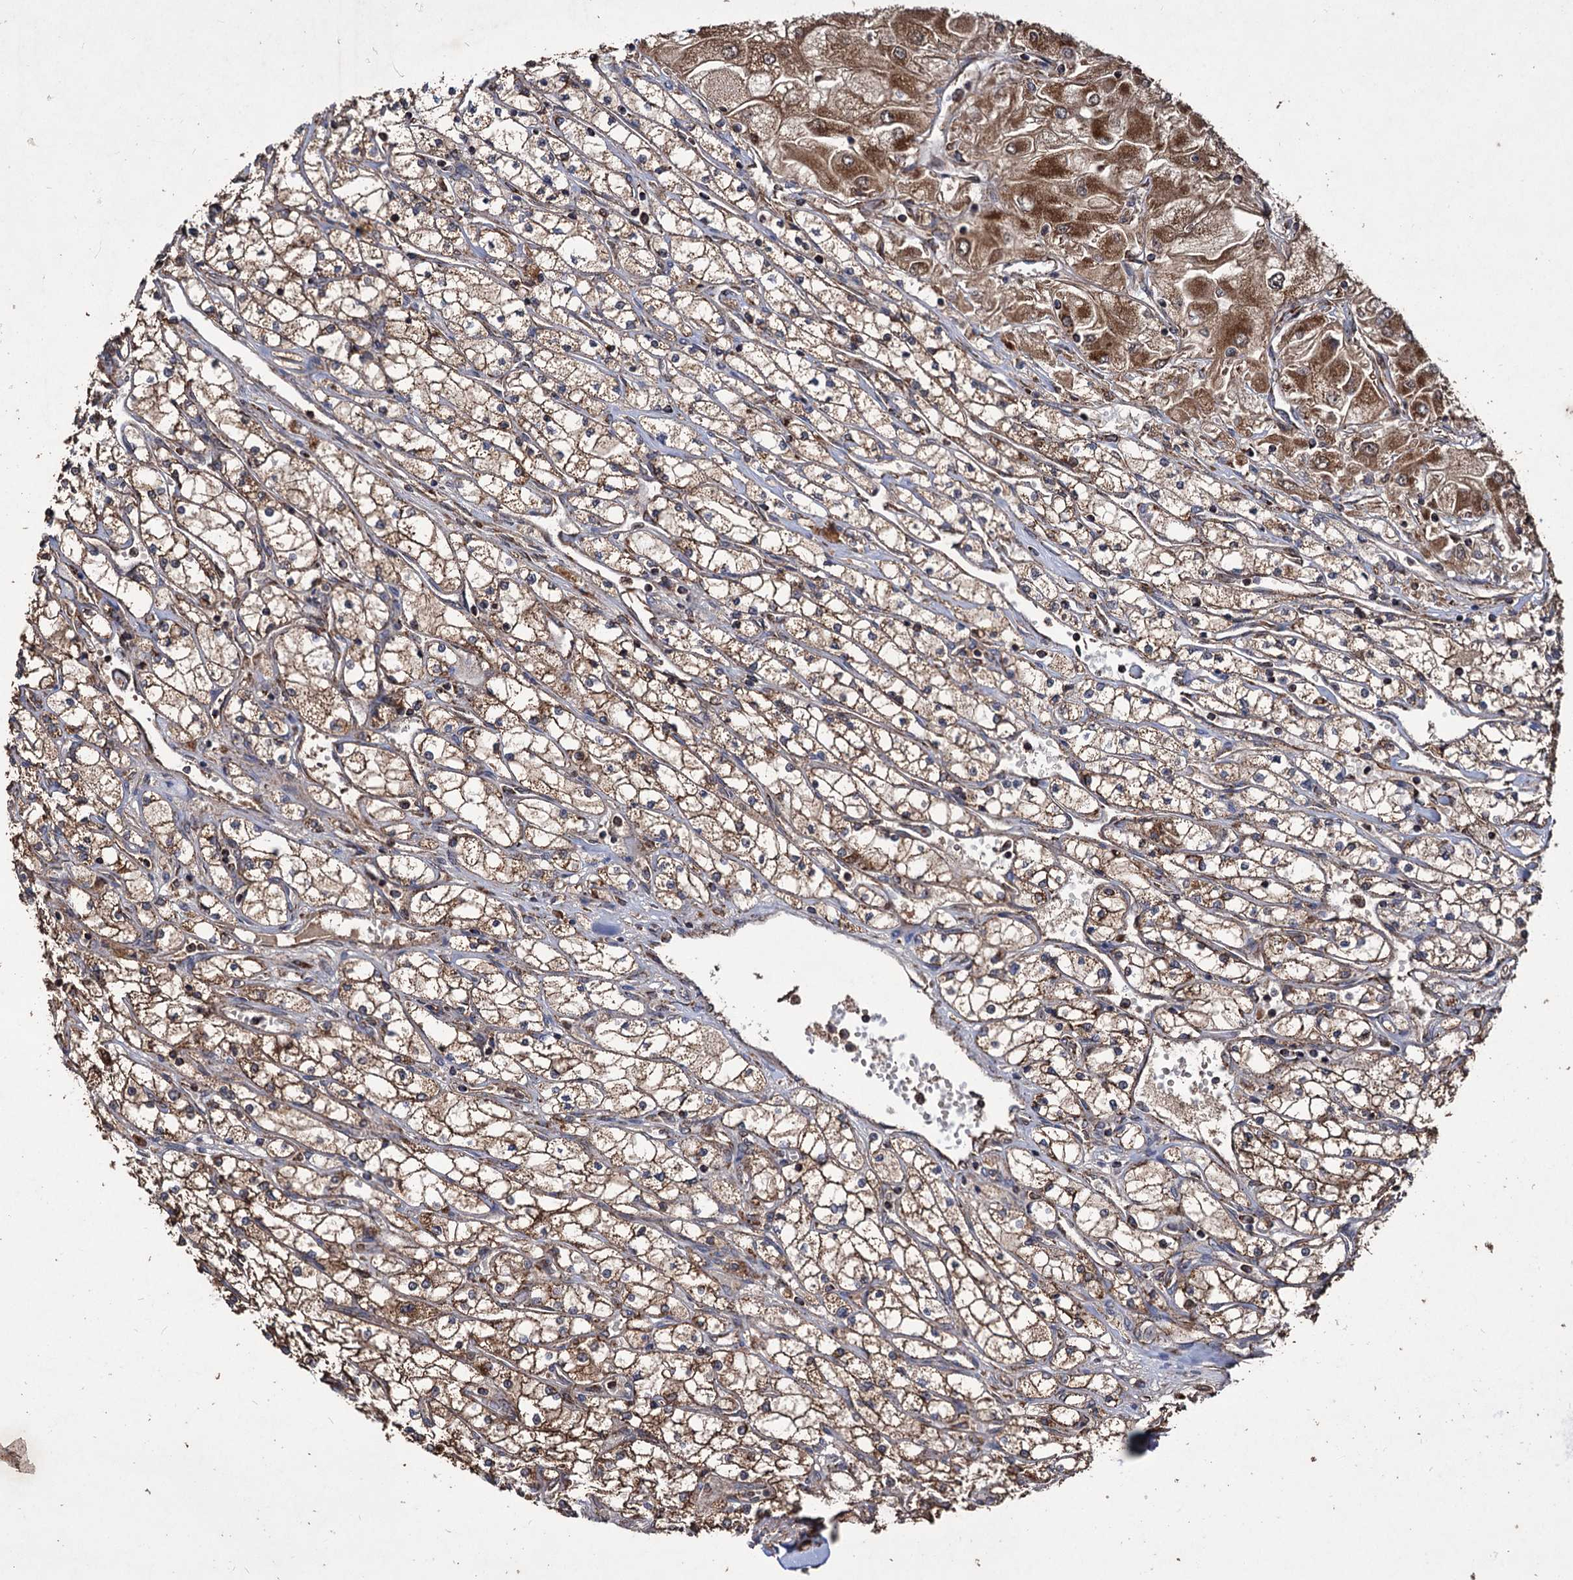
{"staining": {"intensity": "moderate", "quantity": ">75%", "location": "cytoplasmic/membranous"}, "tissue": "renal cancer", "cell_type": "Tumor cells", "image_type": "cancer", "snomed": [{"axis": "morphology", "description": "Adenocarcinoma, NOS"}, {"axis": "topography", "description": "Kidney"}], "caption": "Human renal cancer (adenocarcinoma) stained with a protein marker displays moderate staining in tumor cells.", "gene": "IPO4", "patient": {"sex": "male", "age": 80}}